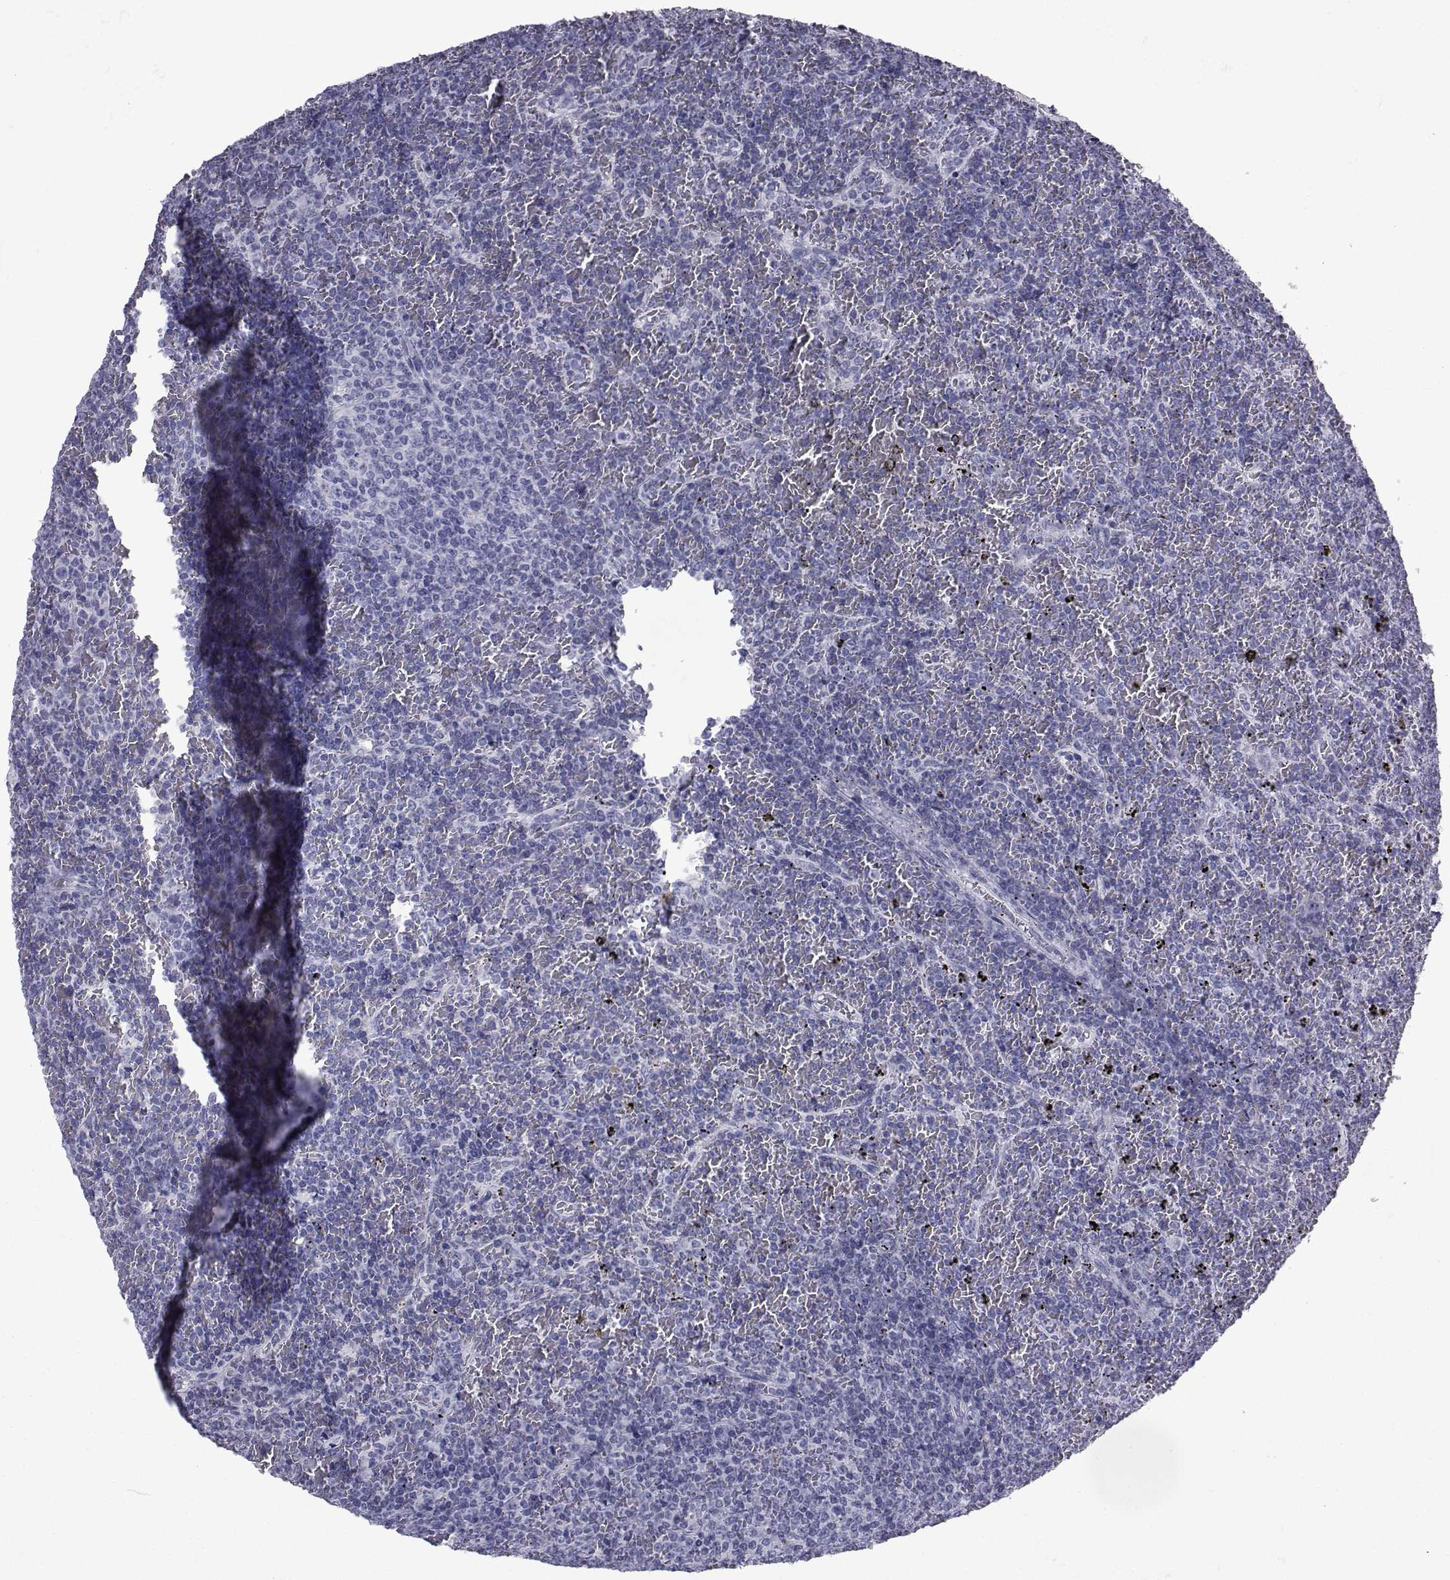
{"staining": {"intensity": "negative", "quantity": "none", "location": "none"}, "tissue": "lymphoma", "cell_type": "Tumor cells", "image_type": "cancer", "snomed": [{"axis": "morphology", "description": "Malignant lymphoma, non-Hodgkin's type, Low grade"}, {"axis": "topography", "description": "Spleen"}], "caption": "Immunohistochemistry (IHC) micrograph of malignant lymphoma, non-Hodgkin's type (low-grade) stained for a protein (brown), which shows no positivity in tumor cells.", "gene": "PDE6H", "patient": {"sex": "female", "age": 77}}